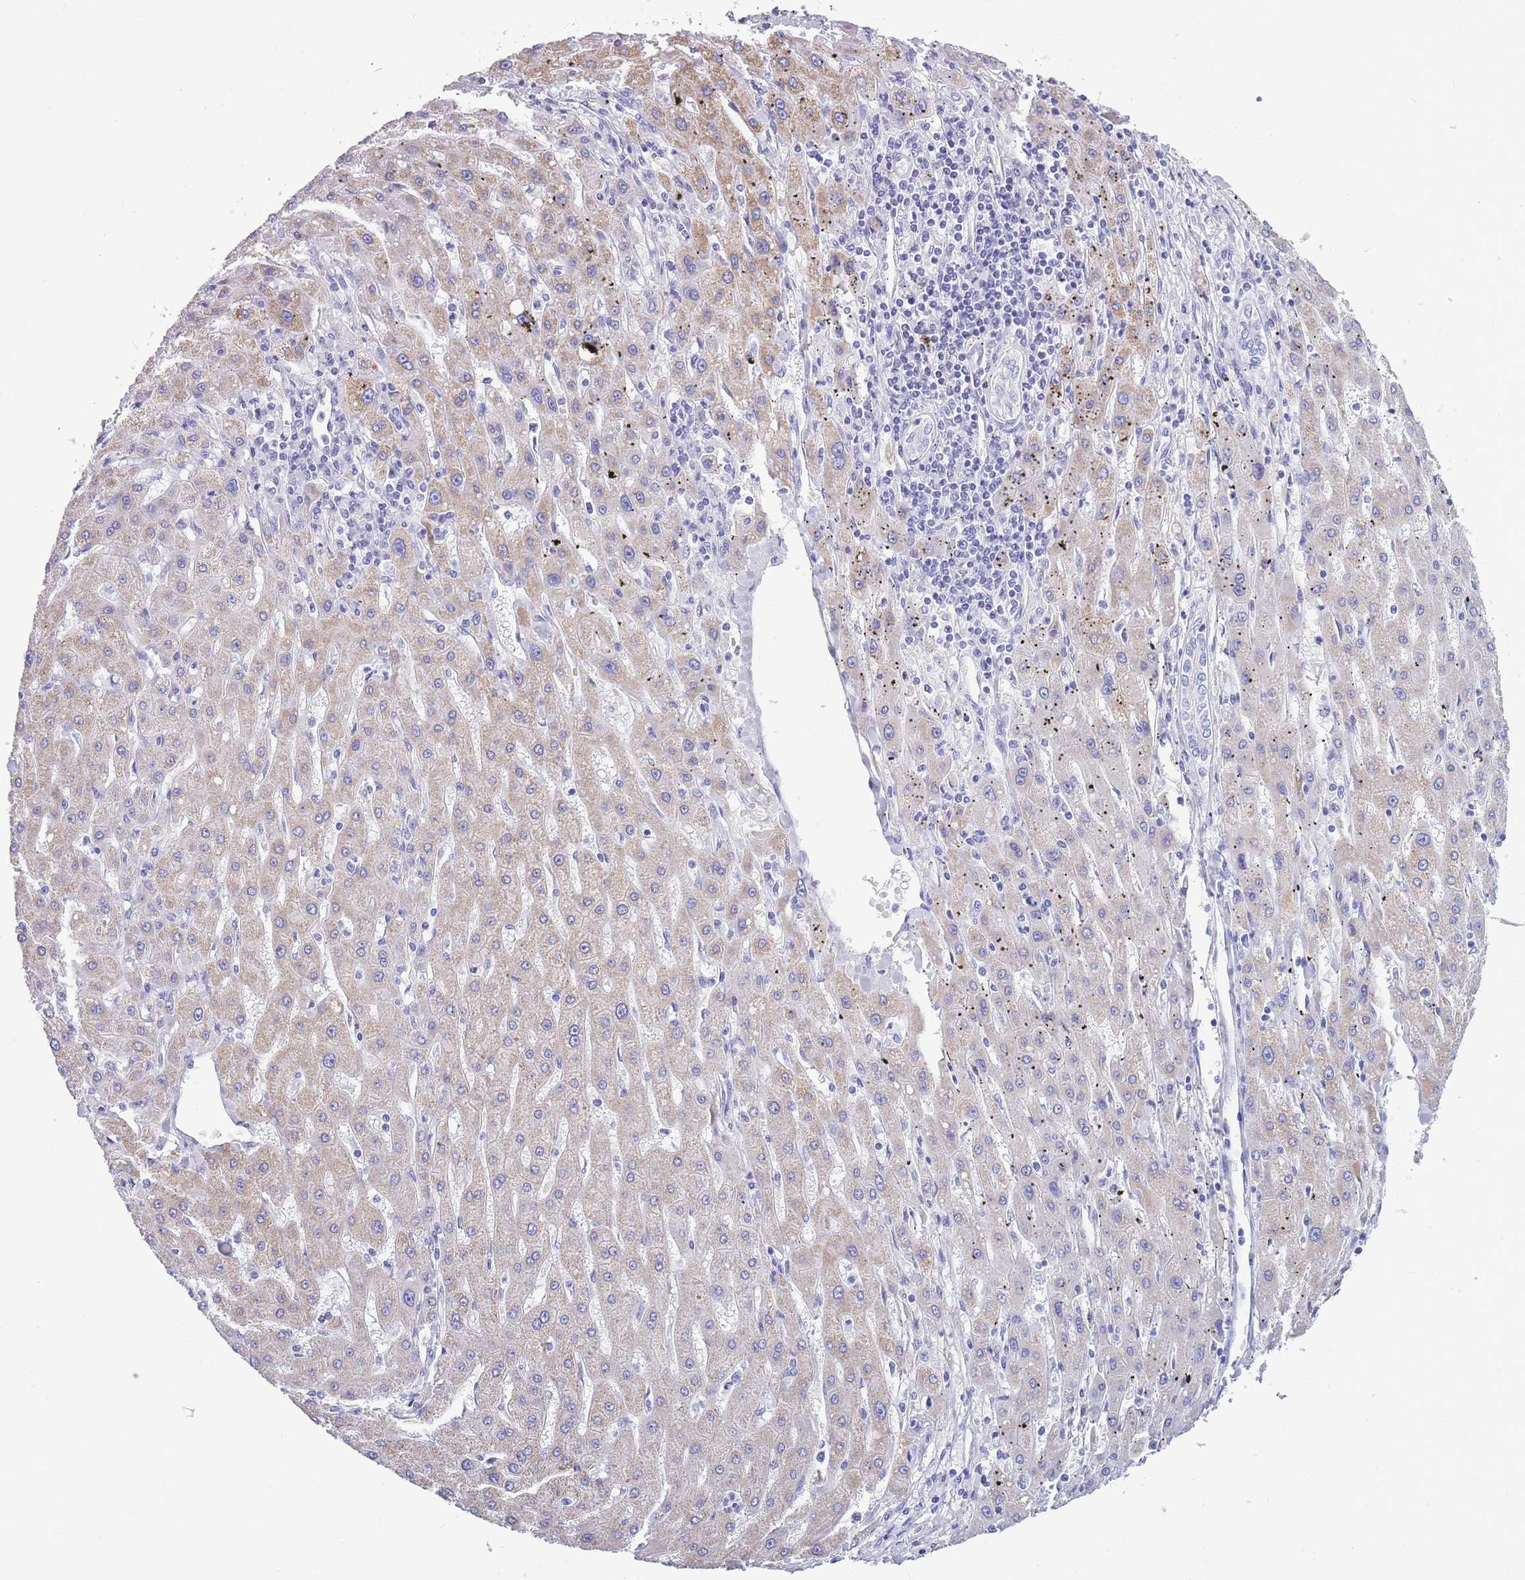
{"staining": {"intensity": "weak", "quantity": "25%-75%", "location": "cytoplasmic/membranous"}, "tissue": "liver cancer", "cell_type": "Tumor cells", "image_type": "cancer", "snomed": [{"axis": "morphology", "description": "Carcinoma, Hepatocellular, NOS"}, {"axis": "topography", "description": "Liver"}], "caption": "An IHC image of tumor tissue is shown. Protein staining in brown shows weak cytoplasmic/membranous positivity in liver cancer (hepatocellular carcinoma) within tumor cells.", "gene": "INTS2", "patient": {"sex": "male", "age": 72}}